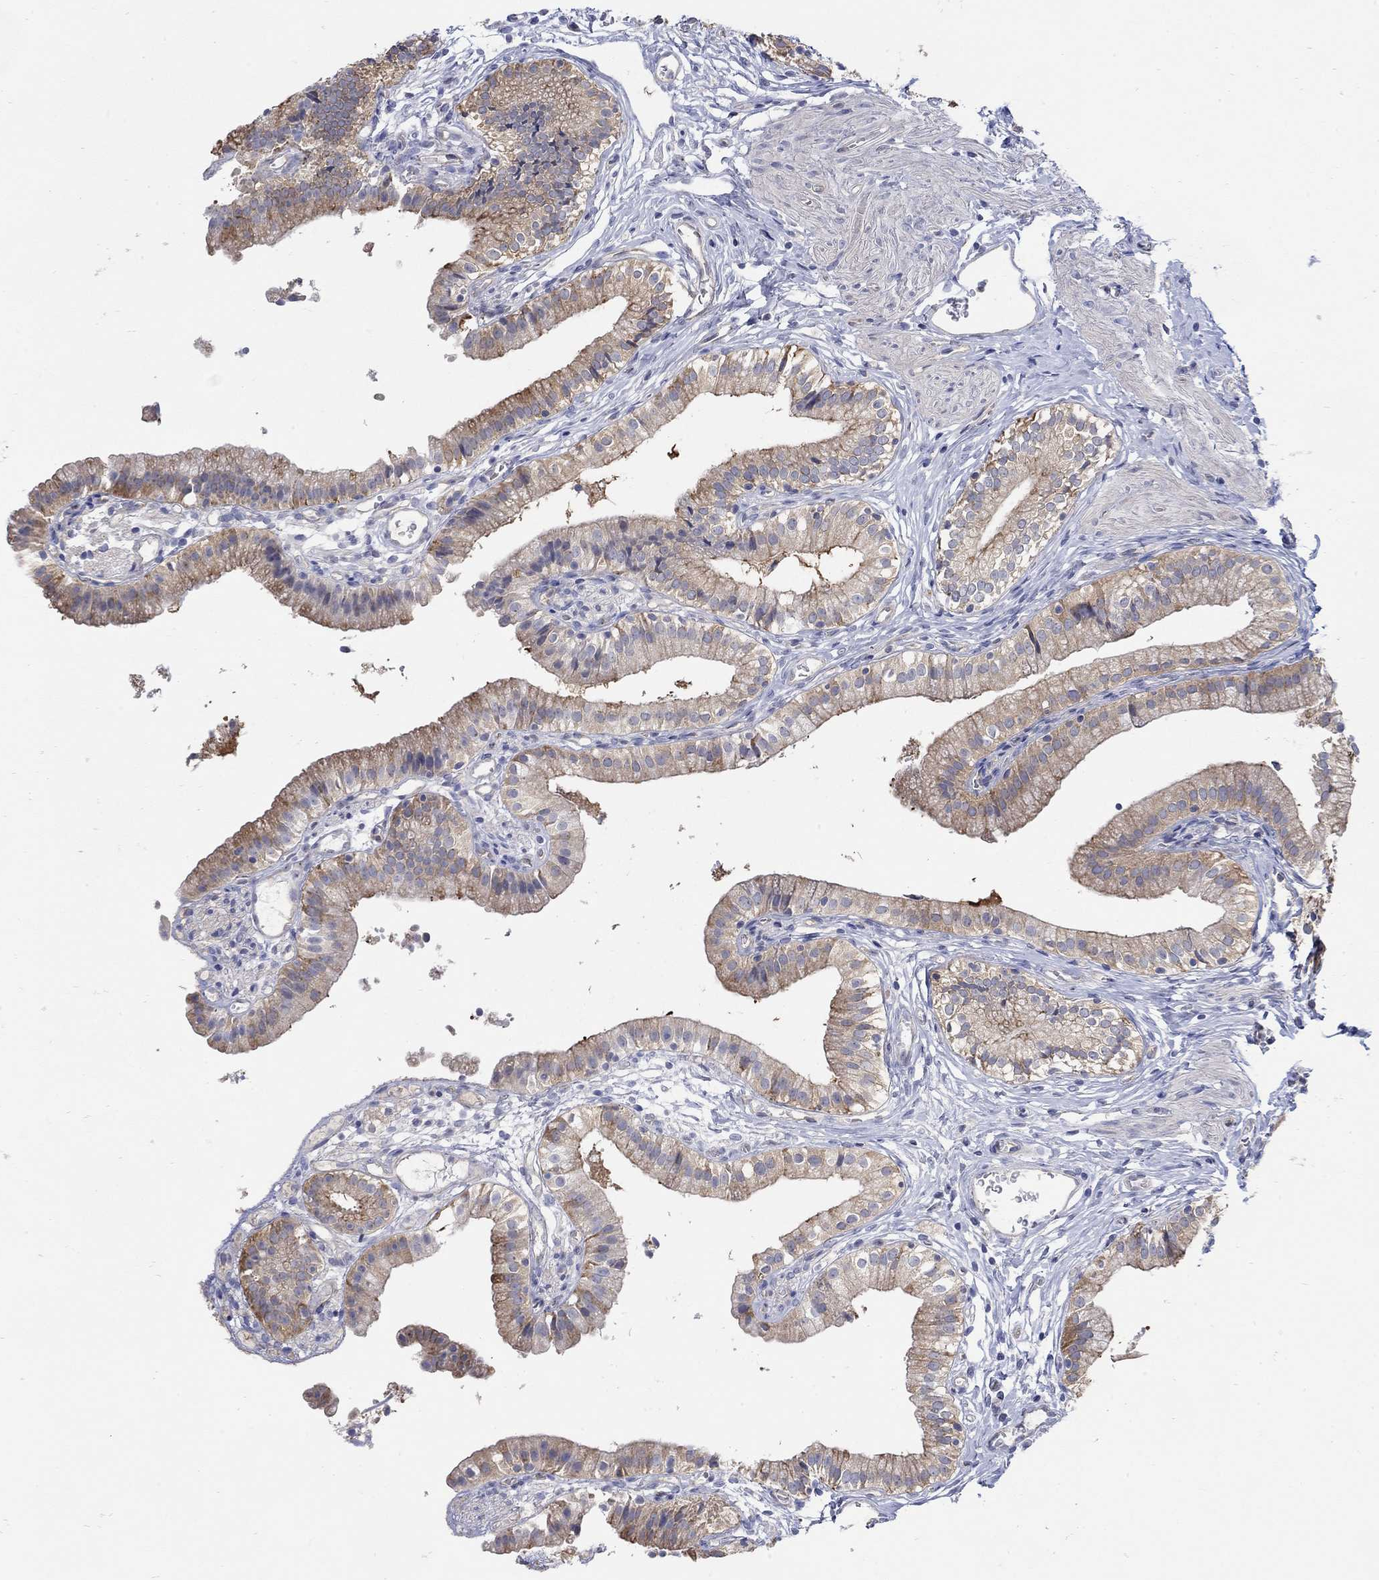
{"staining": {"intensity": "weak", "quantity": "25%-75%", "location": "cytoplasmic/membranous"}, "tissue": "gallbladder", "cell_type": "Glandular cells", "image_type": "normal", "snomed": [{"axis": "morphology", "description": "Normal tissue, NOS"}, {"axis": "topography", "description": "Gallbladder"}], "caption": "High-magnification brightfield microscopy of benign gallbladder stained with DAB (3,3'-diaminobenzidine) (brown) and counterstained with hematoxylin (blue). glandular cells exhibit weak cytoplasmic/membranous expression is seen in approximately25%-75% of cells.", "gene": "TEKT3", "patient": {"sex": "female", "age": 47}}